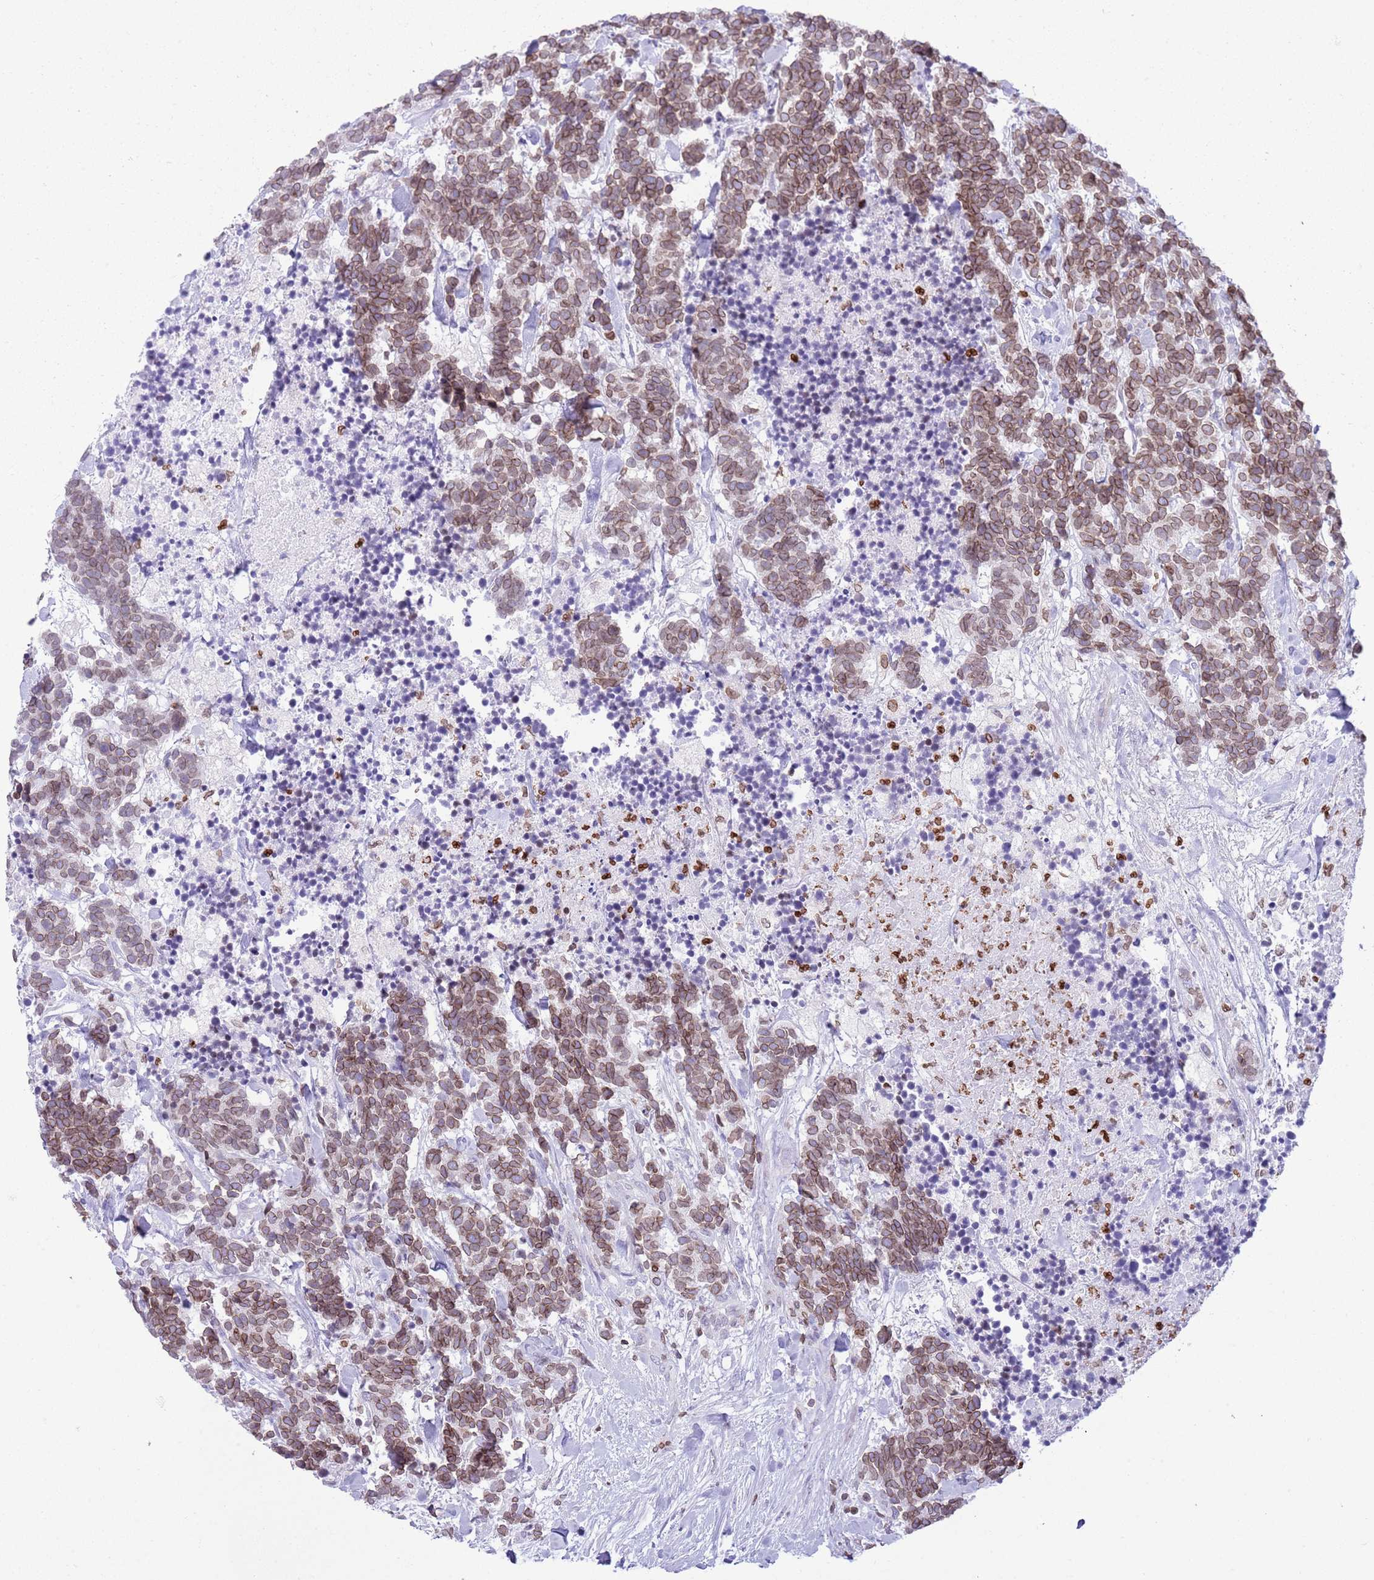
{"staining": {"intensity": "moderate", "quantity": ">75%", "location": "cytoplasmic/membranous,nuclear"}, "tissue": "carcinoid", "cell_type": "Tumor cells", "image_type": "cancer", "snomed": [{"axis": "morphology", "description": "Carcinoma, NOS"}, {"axis": "morphology", "description": "Carcinoid, malignant, NOS"}, {"axis": "topography", "description": "Prostate"}], "caption": "Carcinoma tissue exhibits moderate cytoplasmic/membranous and nuclear positivity in about >75% of tumor cells", "gene": "LBR", "patient": {"sex": "male", "age": 57}}